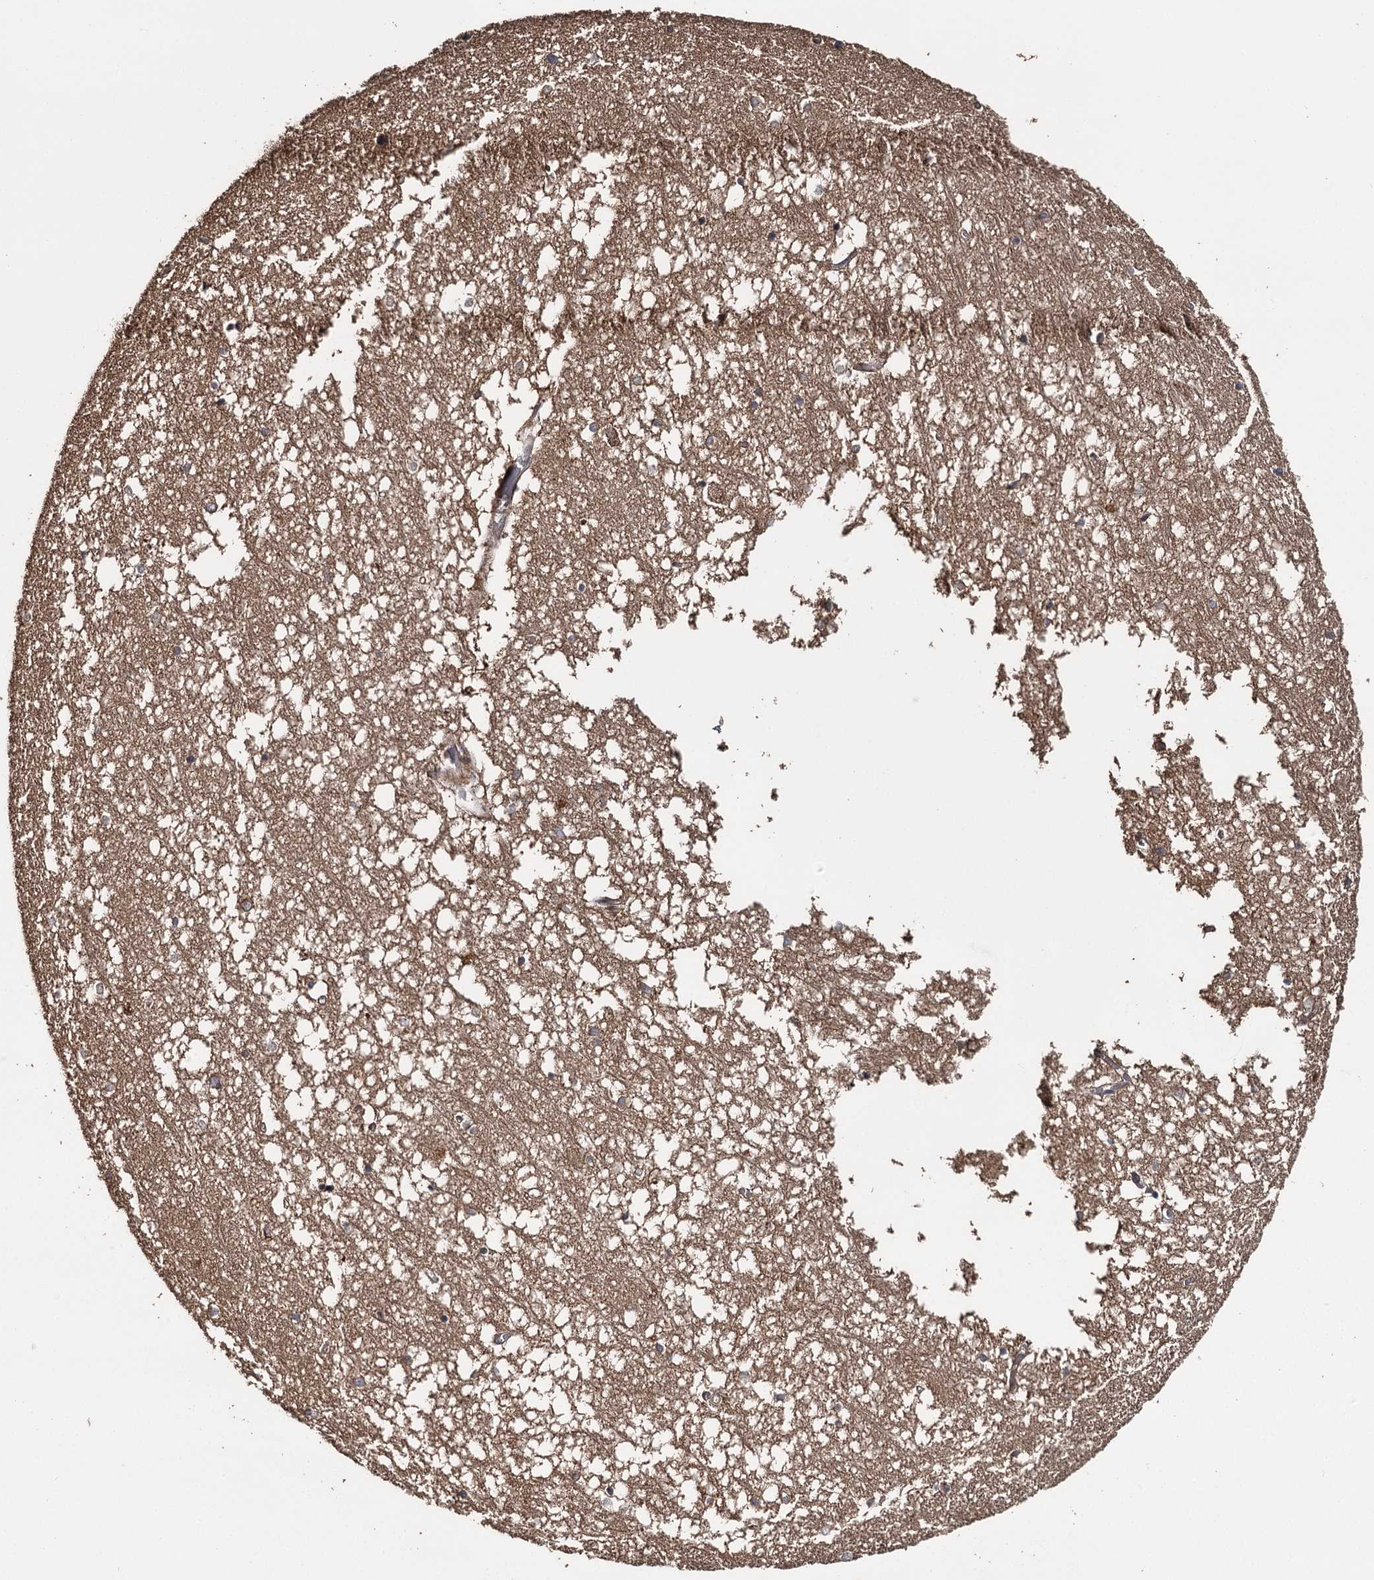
{"staining": {"intensity": "moderate", "quantity": "25%-75%", "location": "cytoplasmic/membranous"}, "tissue": "hippocampus", "cell_type": "Glial cells", "image_type": "normal", "snomed": [{"axis": "morphology", "description": "Normal tissue, NOS"}, {"axis": "topography", "description": "Hippocampus"}], "caption": "Immunohistochemistry of unremarkable hippocampus demonstrates medium levels of moderate cytoplasmic/membranous positivity in about 25%-75% of glial cells.", "gene": "RAB21", "patient": {"sex": "male", "age": 70}}